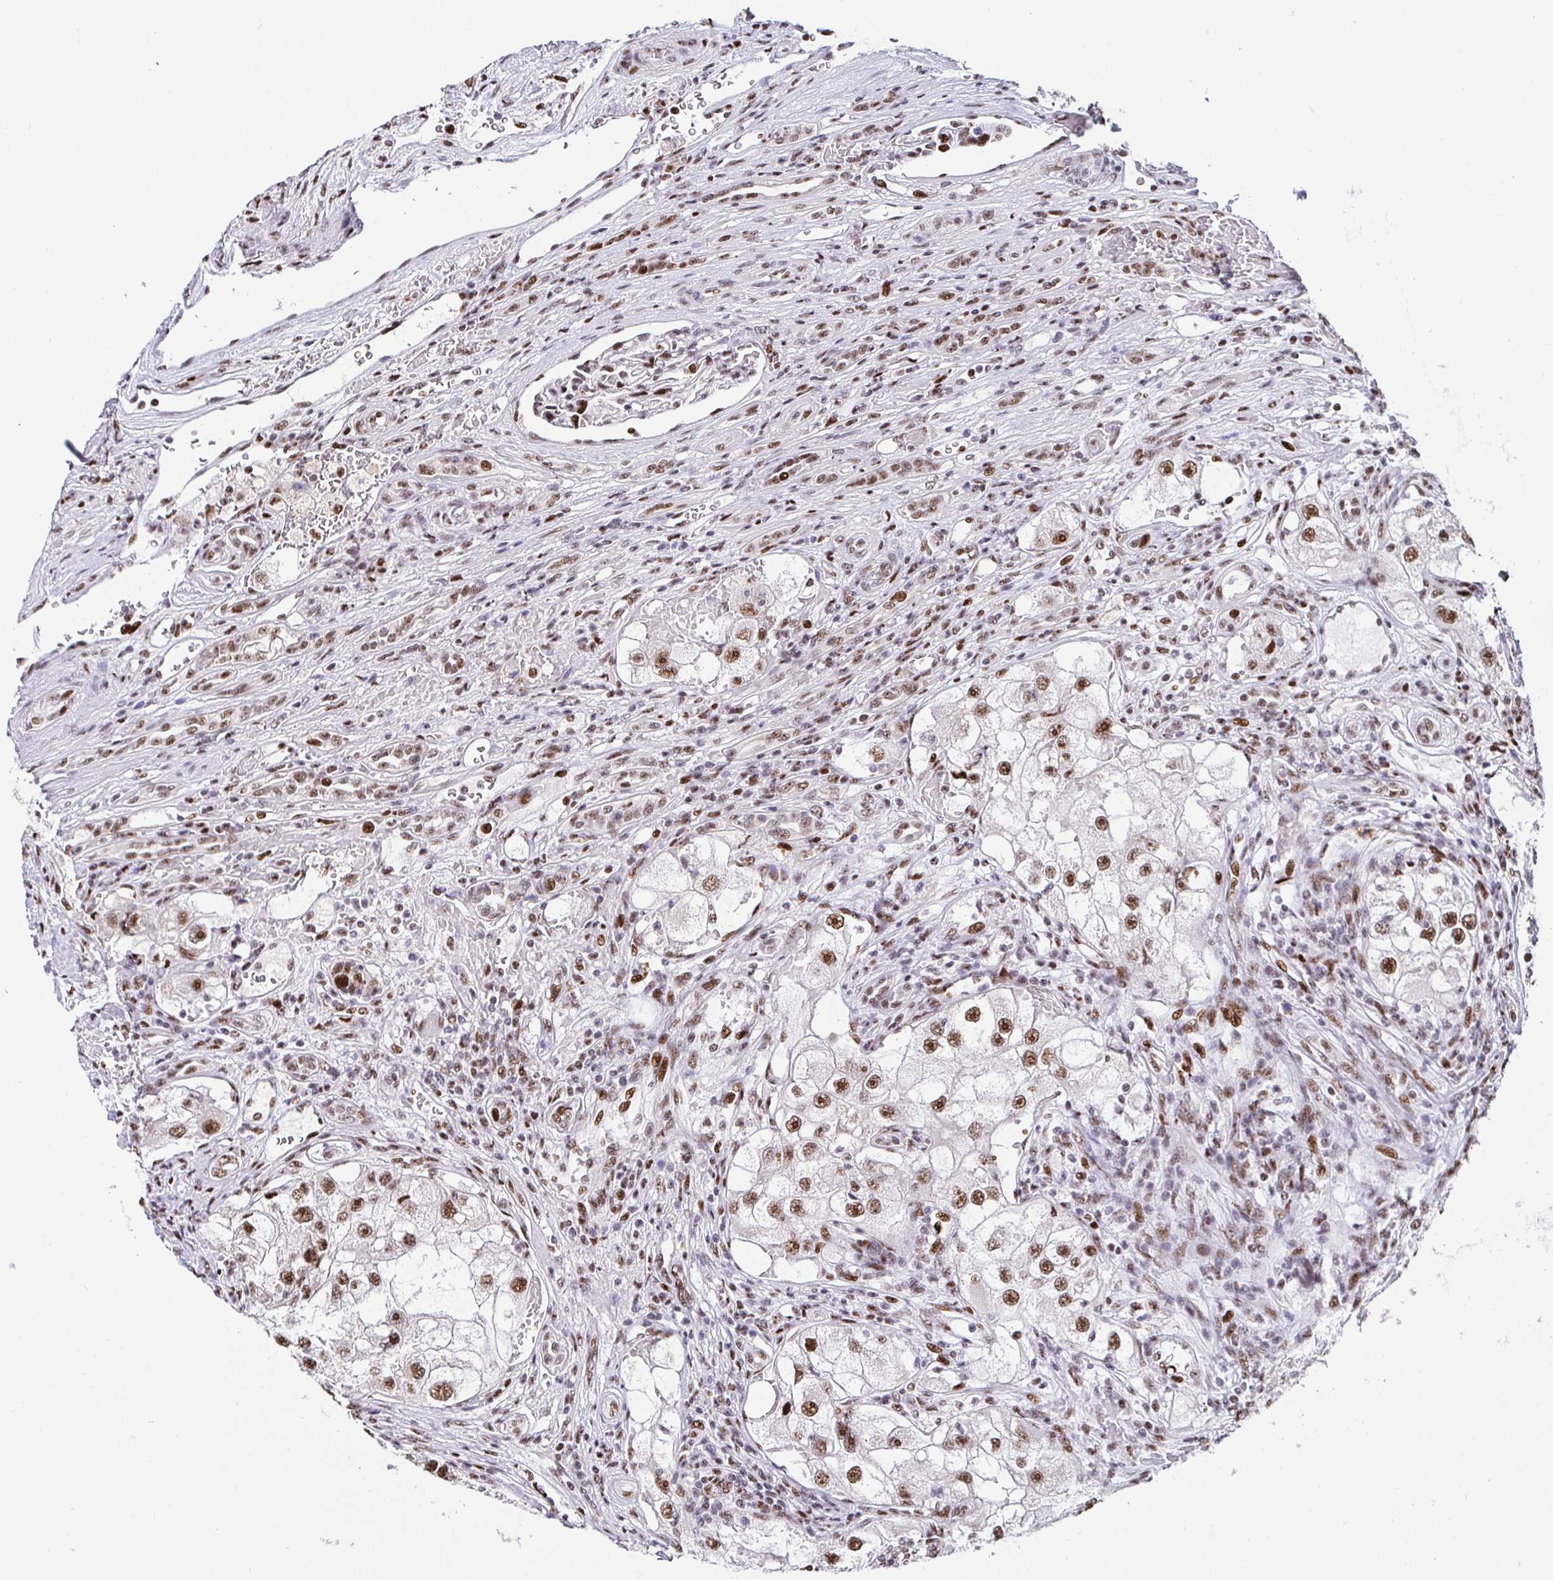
{"staining": {"intensity": "moderate", "quantity": ">75%", "location": "nuclear"}, "tissue": "renal cancer", "cell_type": "Tumor cells", "image_type": "cancer", "snomed": [{"axis": "morphology", "description": "Adenocarcinoma, NOS"}, {"axis": "topography", "description": "Kidney"}], "caption": "The micrograph demonstrates a brown stain indicating the presence of a protein in the nuclear of tumor cells in renal cancer.", "gene": "SETD5", "patient": {"sex": "male", "age": 63}}